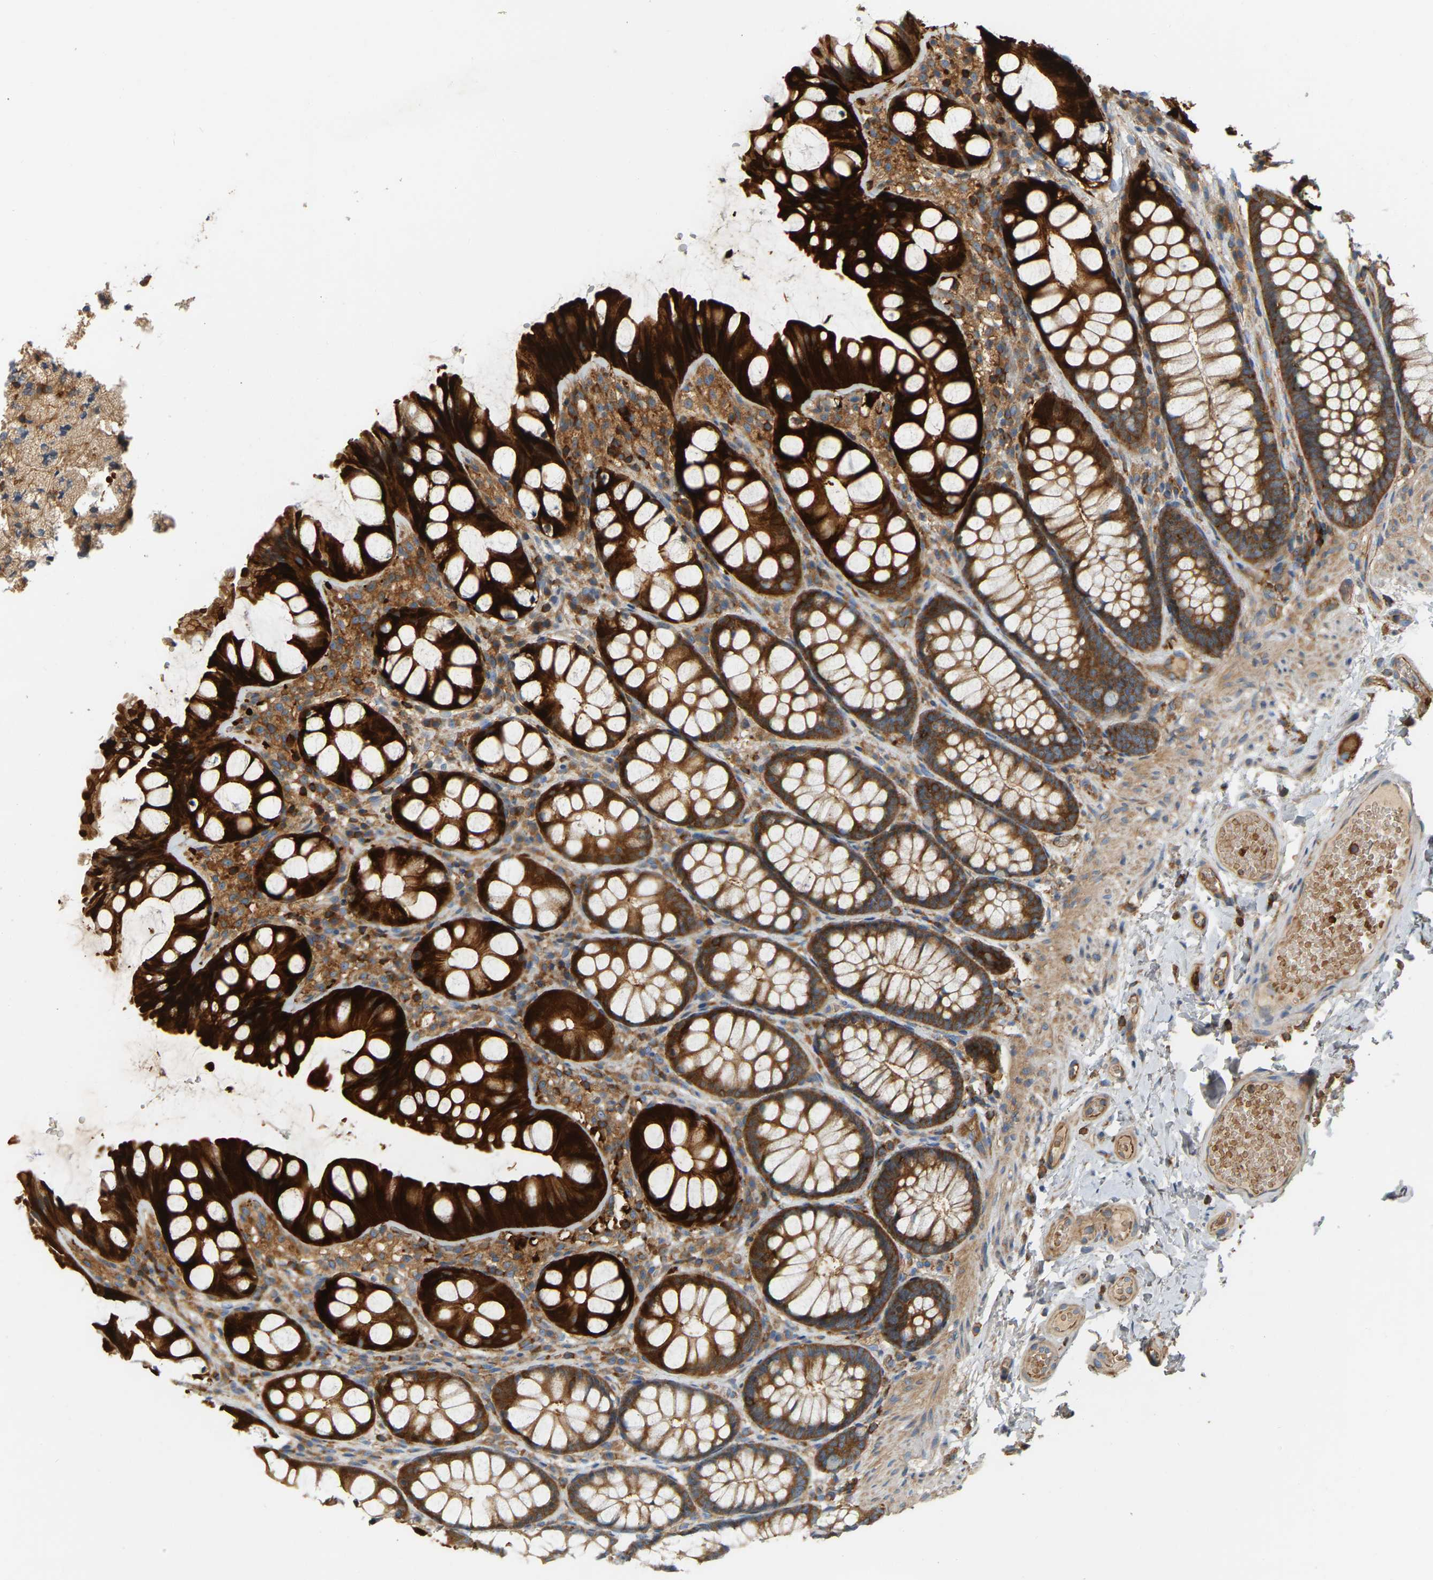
{"staining": {"intensity": "weak", "quantity": "25%-75%", "location": "cytoplasmic/membranous"}, "tissue": "colon", "cell_type": "Endothelial cells", "image_type": "normal", "snomed": [{"axis": "morphology", "description": "Normal tissue, NOS"}, {"axis": "topography", "description": "Colon"}], "caption": "Protein expression by IHC exhibits weak cytoplasmic/membranous expression in about 25%-75% of endothelial cells in unremarkable colon. The staining is performed using DAB (3,3'-diaminobenzidine) brown chromogen to label protein expression. The nuclei are counter-stained blue using hematoxylin.", "gene": "AKAP13", "patient": {"sex": "male", "age": 47}}